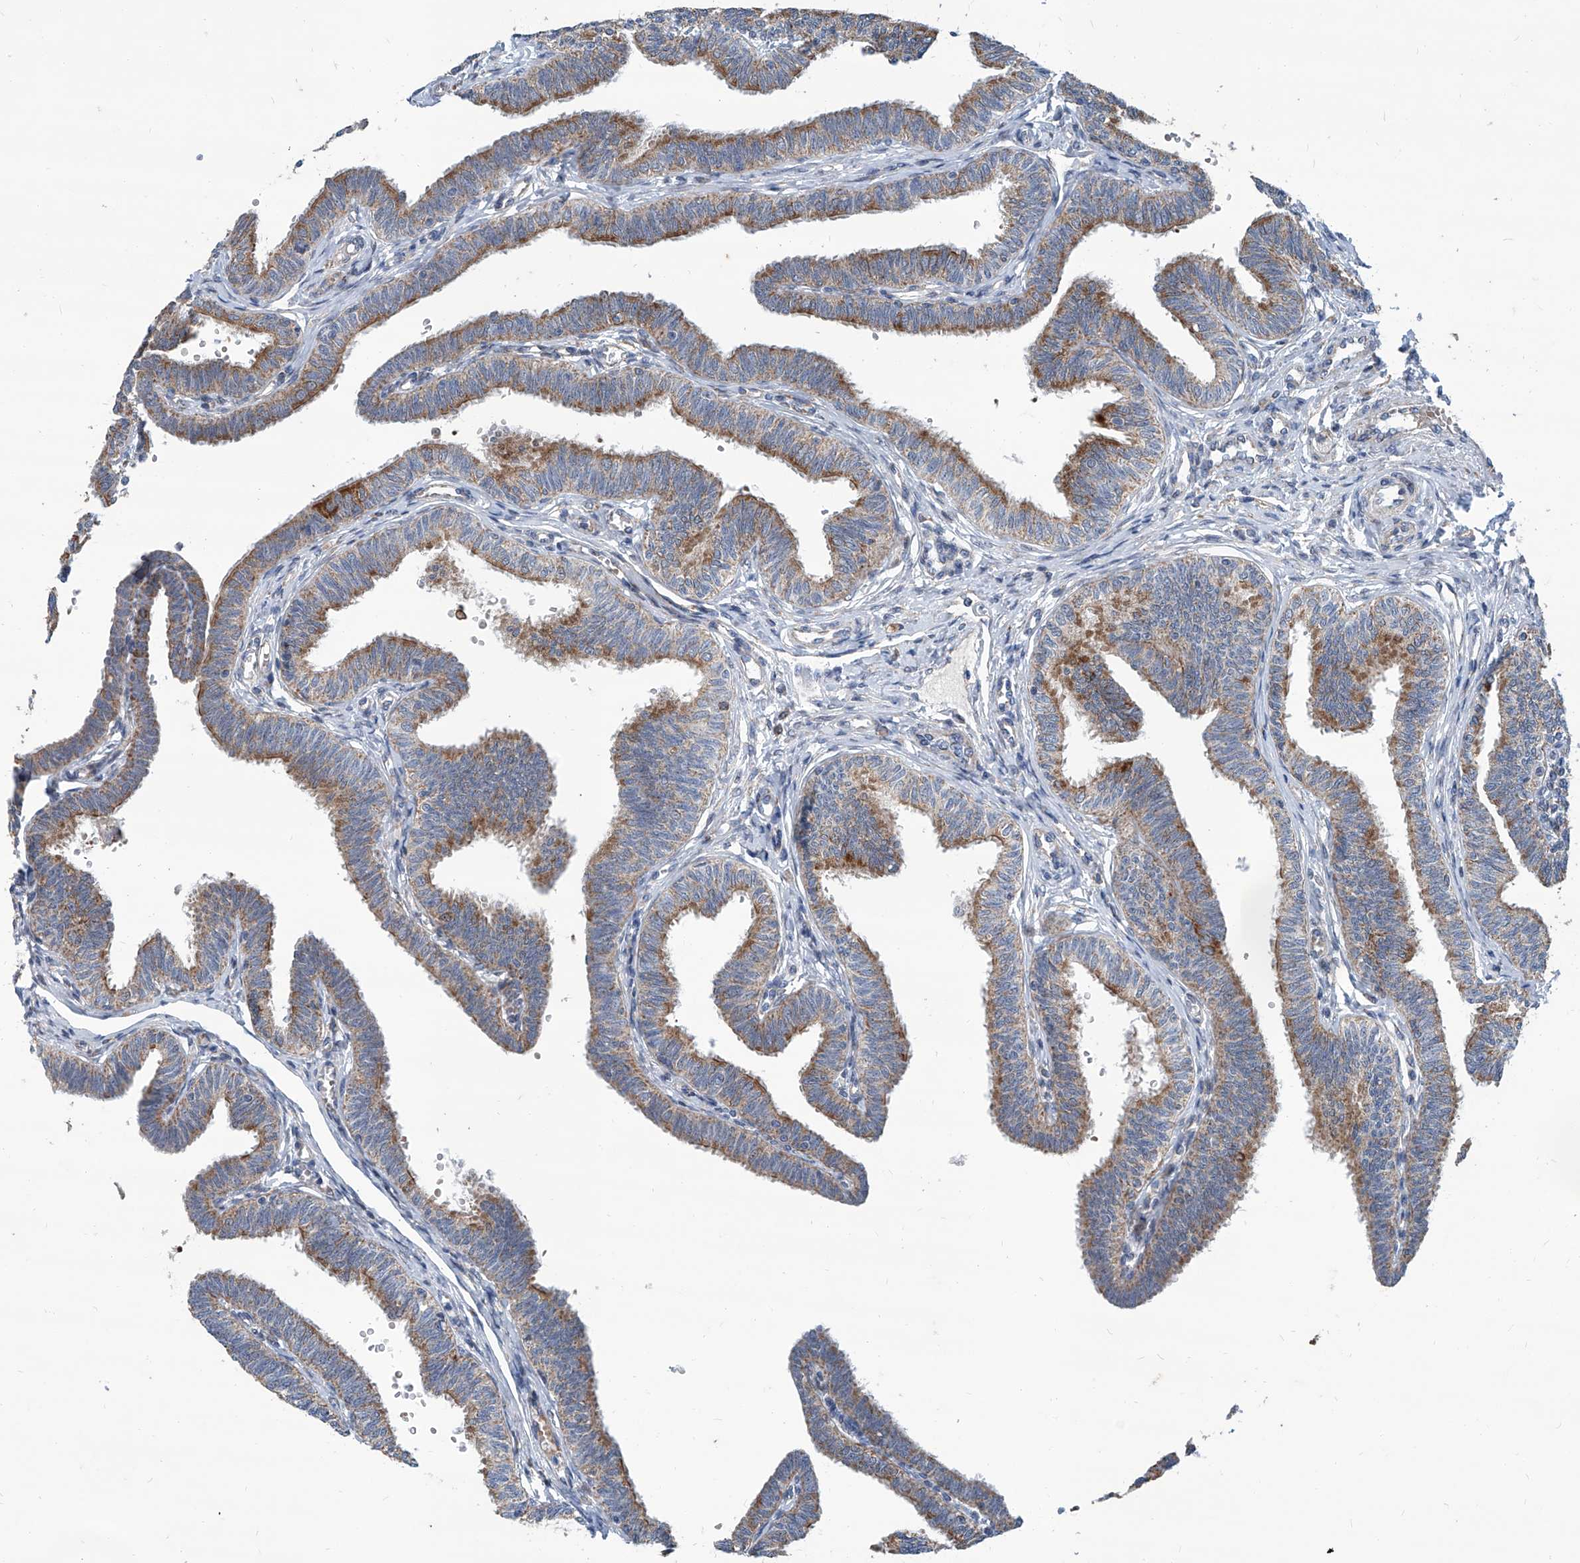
{"staining": {"intensity": "strong", "quantity": "25%-75%", "location": "cytoplasmic/membranous"}, "tissue": "fallopian tube", "cell_type": "Glandular cells", "image_type": "normal", "snomed": [{"axis": "morphology", "description": "Normal tissue, NOS"}, {"axis": "topography", "description": "Fallopian tube"}, {"axis": "topography", "description": "Ovary"}], "caption": "Immunohistochemical staining of unremarkable fallopian tube demonstrates 25%-75% levels of strong cytoplasmic/membranous protein staining in about 25%-75% of glandular cells. The staining was performed using DAB (3,3'-diaminobenzidine) to visualize the protein expression in brown, while the nuclei were stained in blue with hematoxylin (Magnification: 20x).", "gene": "USP48", "patient": {"sex": "female", "age": 23}}